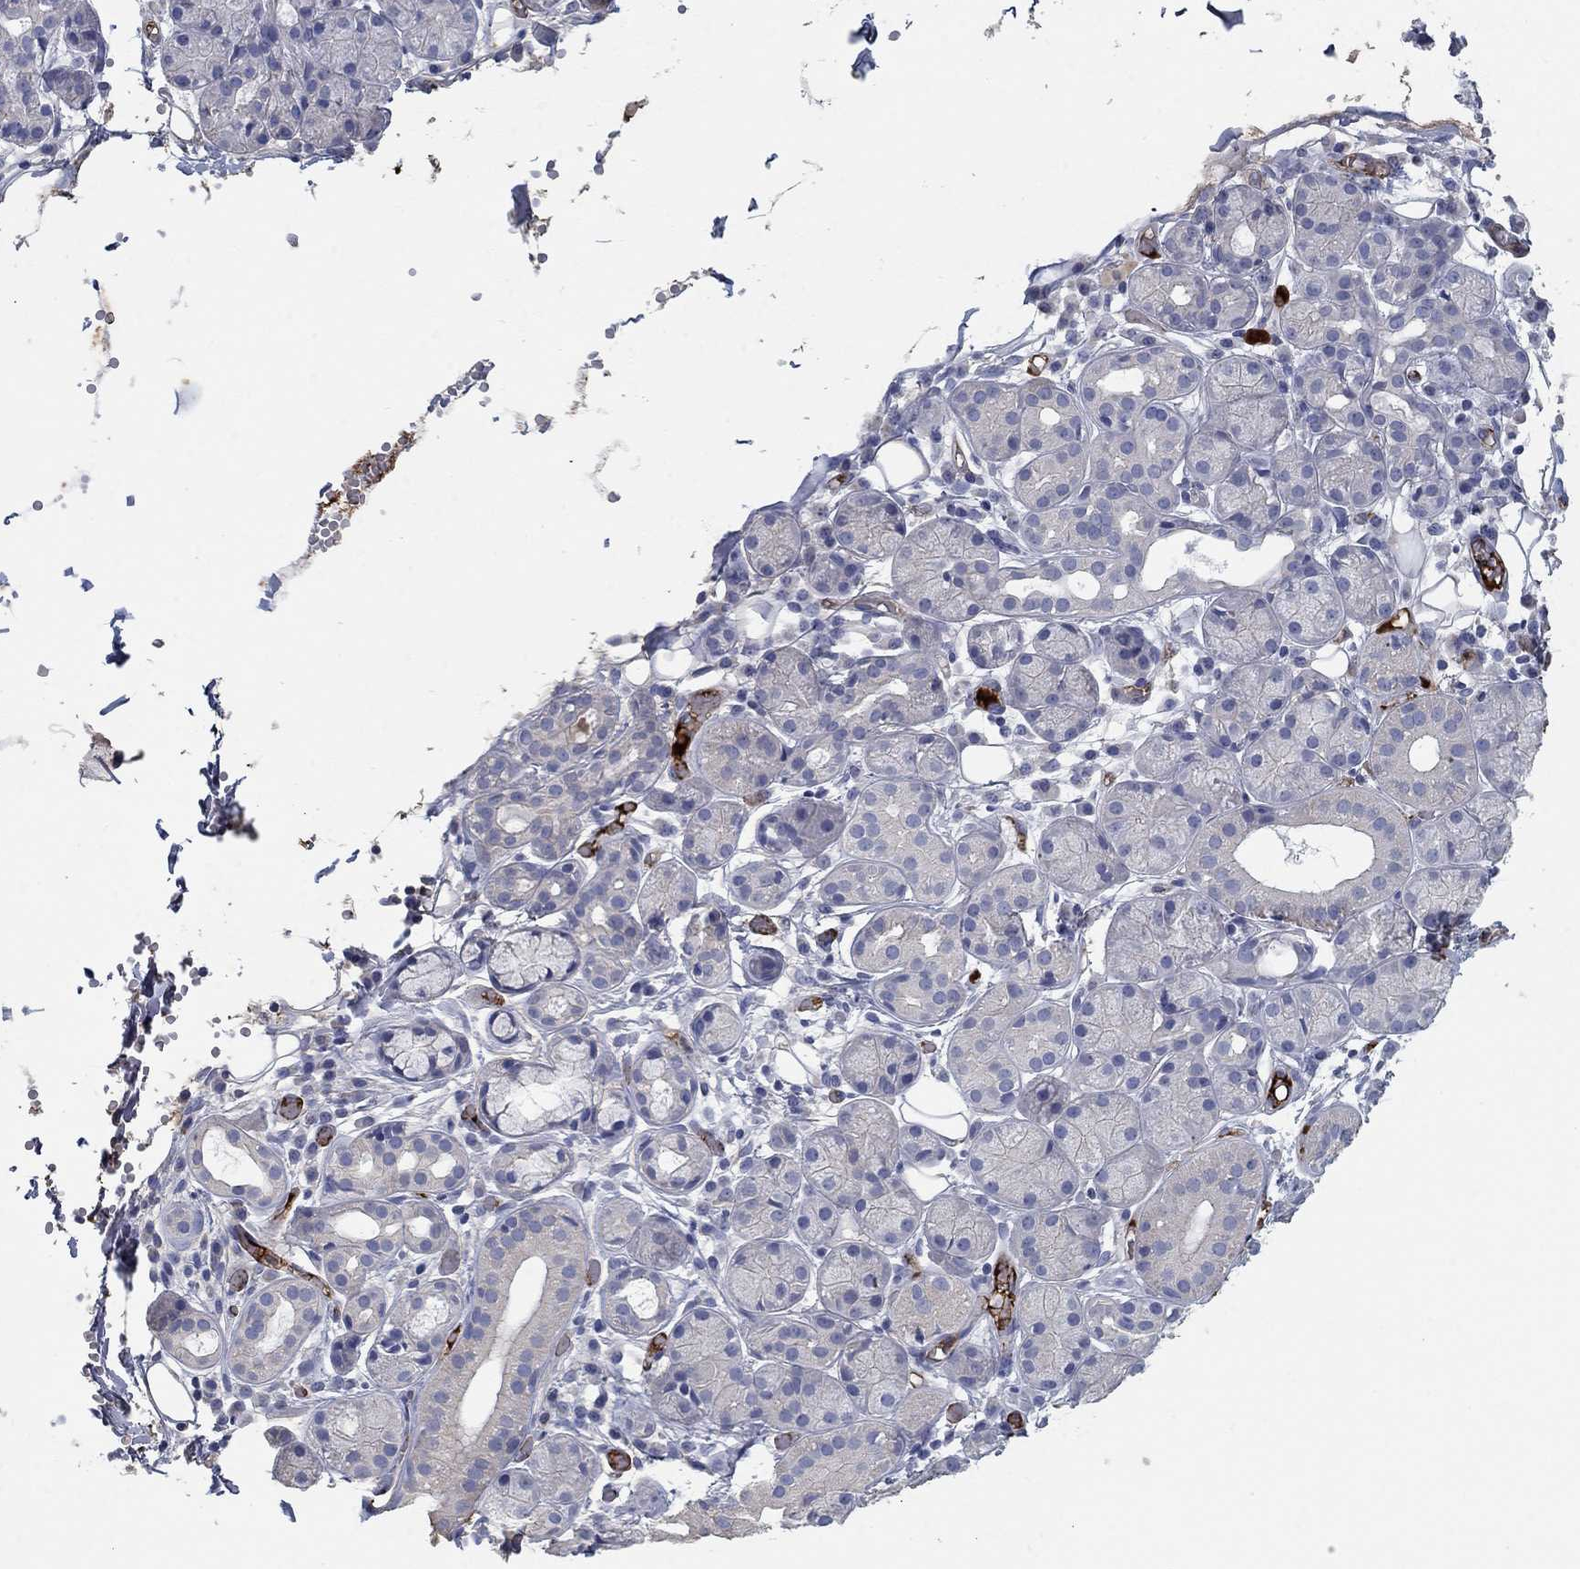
{"staining": {"intensity": "negative", "quantity": "none", "location": "none"}, "tissue": "salivary gland", "cell_type": "Glandular cells", "image_type": "normal", "snomed": [{"axis": "morphology", "description": "Normal tissue, NOS"}, {"axis": "topography", "description": "Salivary gland"}, {"axis": "topography", "description": "Peripheral nerve tissue"}], "caption": "Photomicrograph shows no significant protein expression in glandular cells of normal salivary gland.", "gene": "APOC3", "patient": {"sex": "male", "age": 71}}